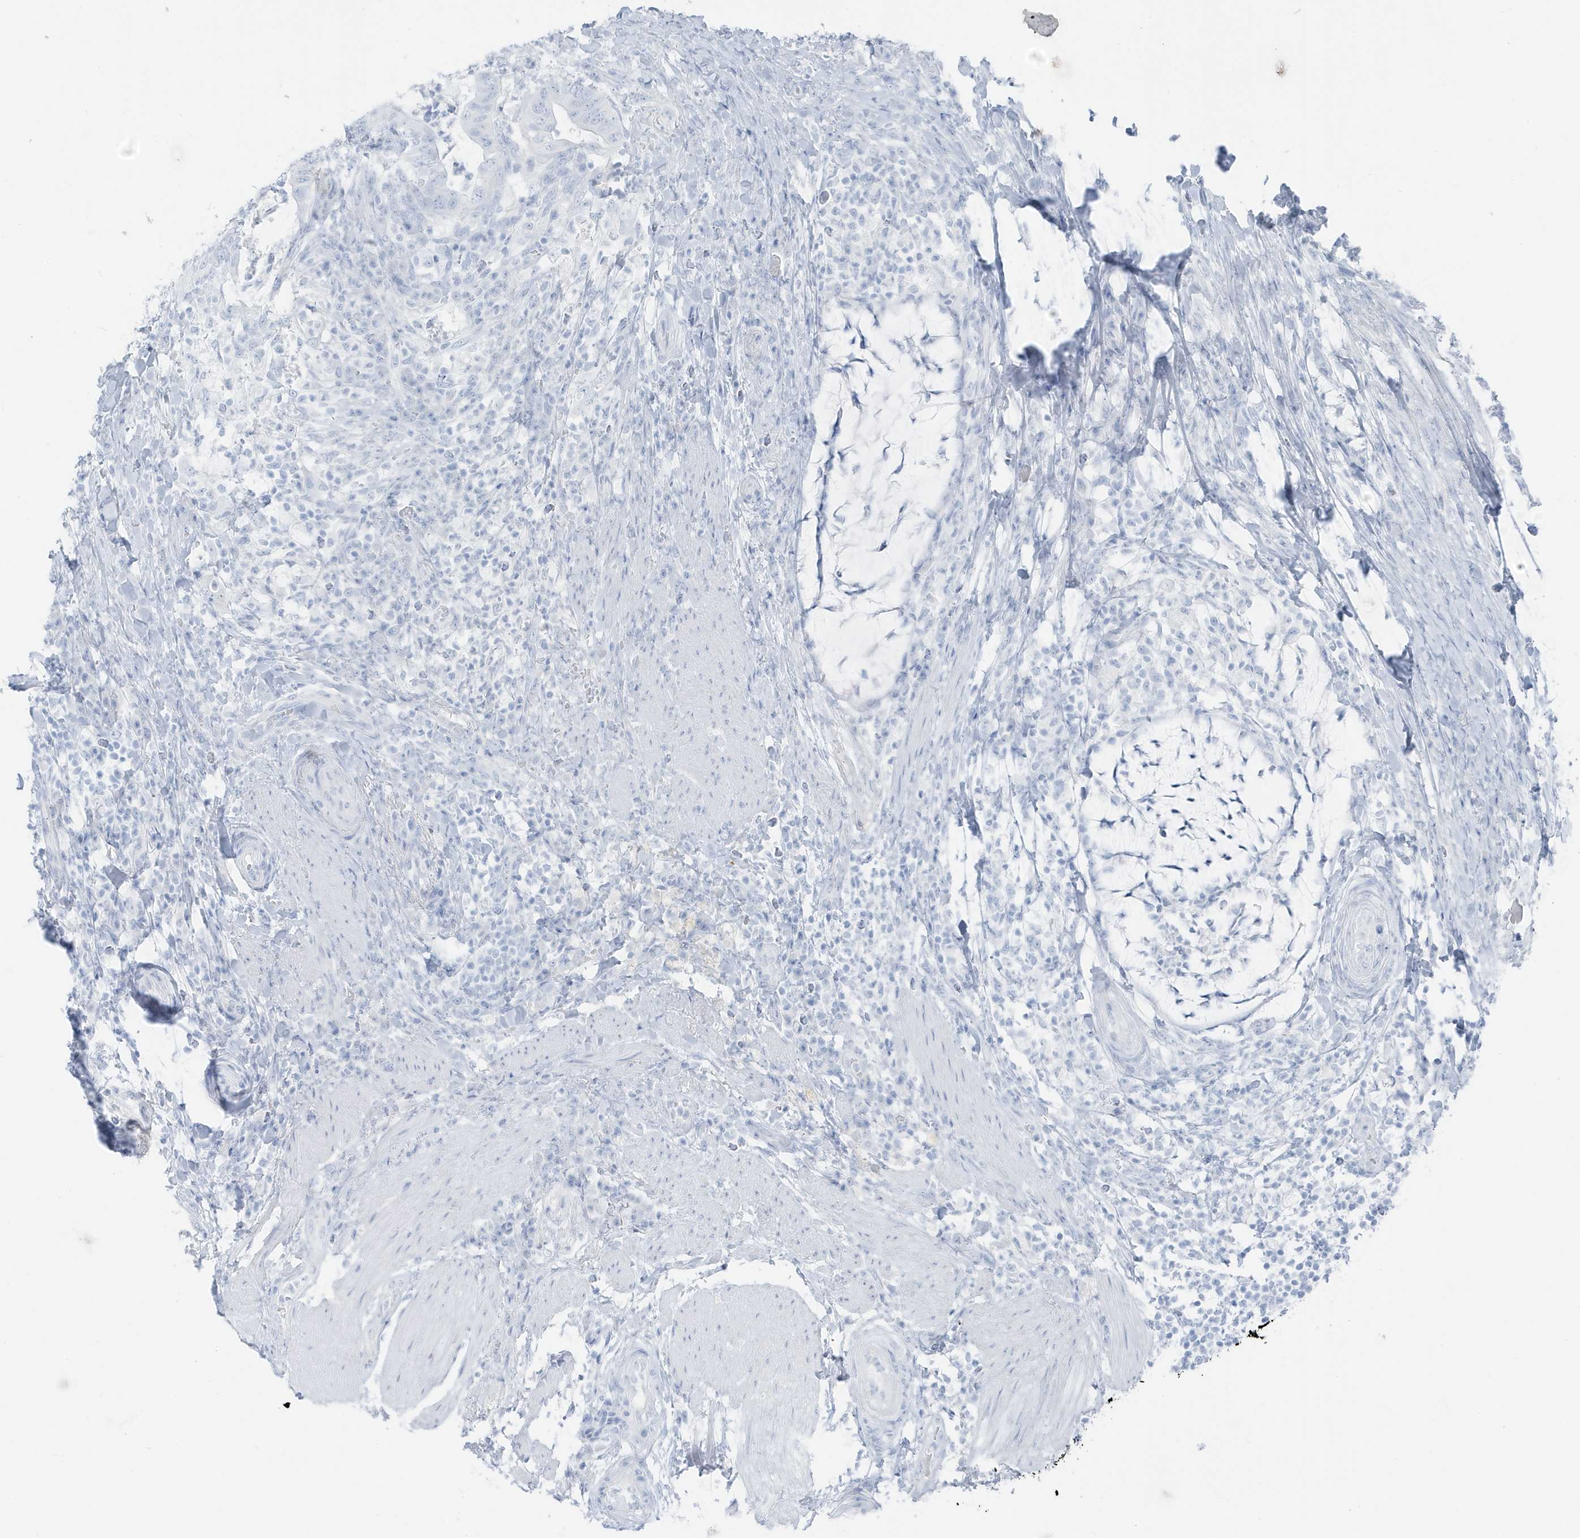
{"staining": {"intensity": "negative", "quantity": "none", "location": "none"}, "tissue": "colorectal cancer", "cell_type": "Tumor cells", "image_type": "cancer", "snomed": [{"axis": "morphology", "description": "Adenocarcinoma, NOS"}, {"axis": "topography", "description": "Colon"}], "caption": "This is a image of IHC staining of adenocarcinoma (colorectal), which shows no positivity in tumor cells. (Stains: DAB IHC with hematoxylin counter stain, Microscopy: brightfield microscopy at high magnification).", "gene": "ZFP64", "patient": {"sex": "female", "age": 66}}